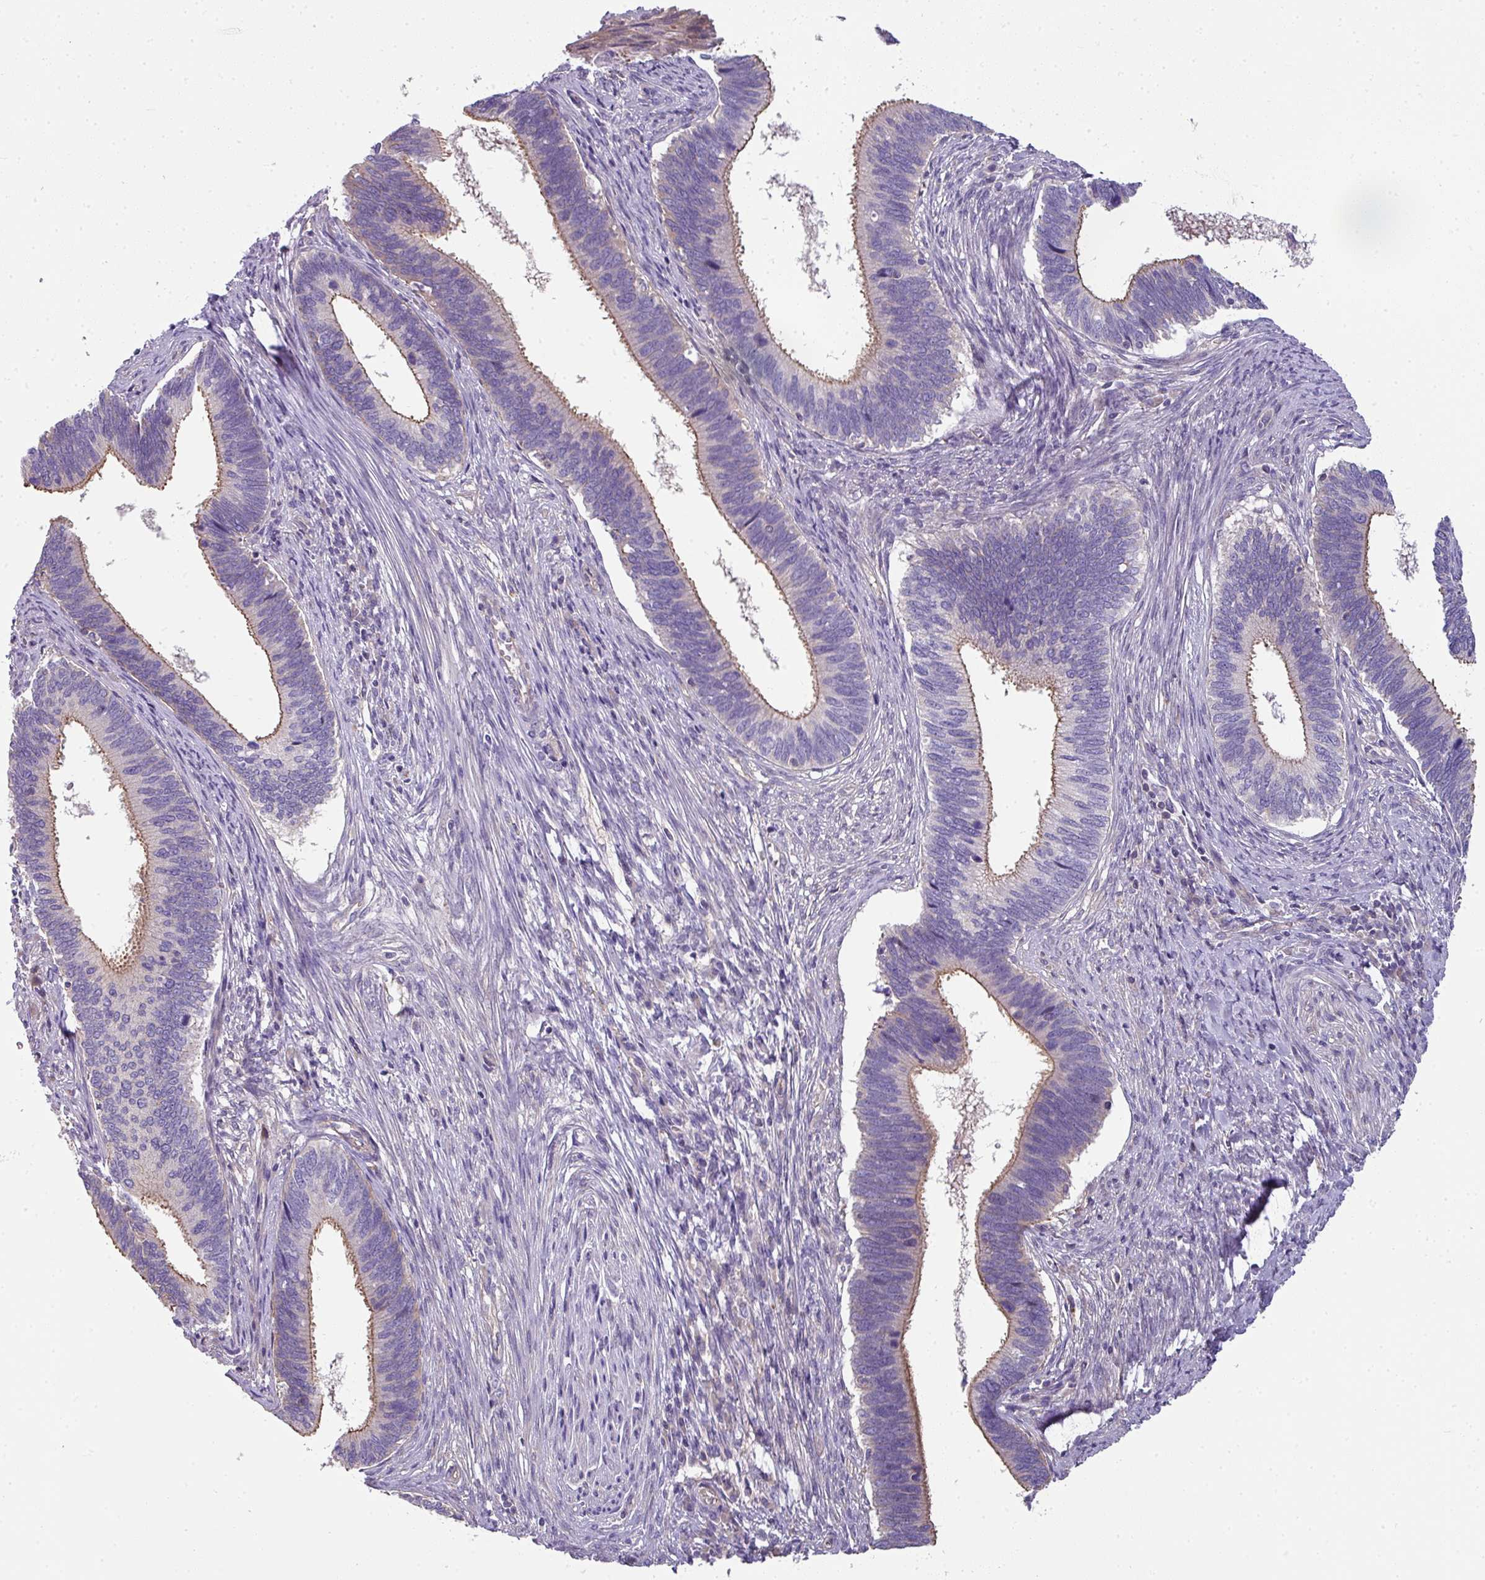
{"staining": {"intensity": "weak", "quantity": "25%-75%", "location": "cytoplasmic/membranous"}, "tissue": "cervical cancer", "cell_type": "Tumor cells", "image_type": "cancer", "snomed": [{"axis": "morphology", "description": "Adenocarcinoma, NOS"}, {"axis": "topography", "description": "Cervix"}], "caption": "Cervical adenocarcinoma tissue exhibits weak cytoplasmic/membranous staining in approximately 25%-75% of tumor cells (brown staining indicates protein expression, while blue staining denotes nuclei).", "gene": "PALS2", "patient": {"sex": "female", "age": 42}}